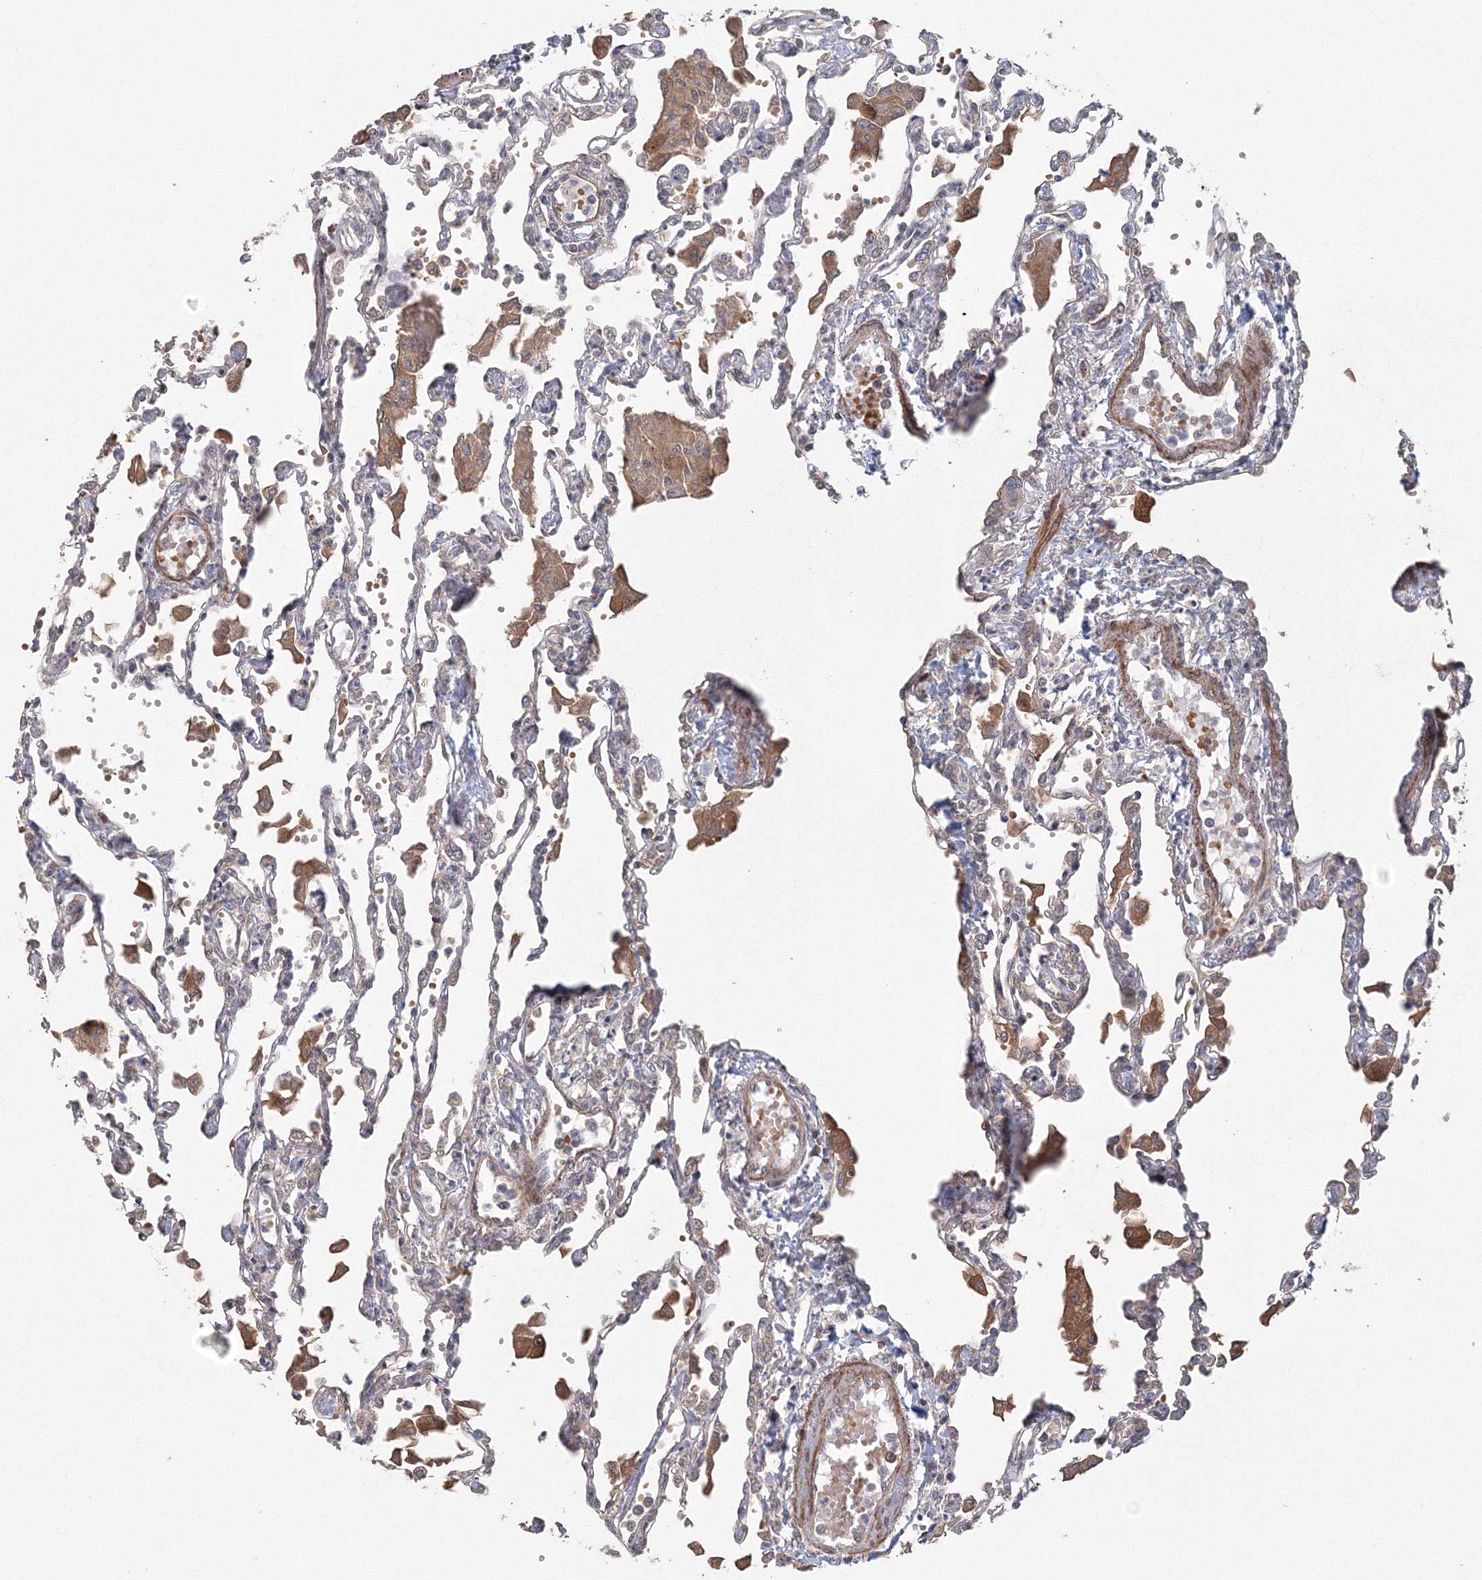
{"staining": {"intensity": "moderate", "quantity": "<25%", "location": "cytoplasmic/membranous"}, "tissue": "lung", "cell_type": "Alveolar cells", "image_type": "normal", "snomed": [{"axis": "morphology", "description": "Normal tissue, NOS"}, {"axis": "topography", "description": "Bronchus"}, {"axis": "topography", "description": "Lung"}], "caption": "Immunohistochemistry (IHC) photomicrograph of benign lung: human lung stained using IHC shows low levels of moderate protein expression localized specifically in the cytoplasmic/membranous of alveolar cells, appearing as a cytoplasmic/membranous brown color.", "gene": "TACC2", "patient": {"sex": "female", "age": 49}}